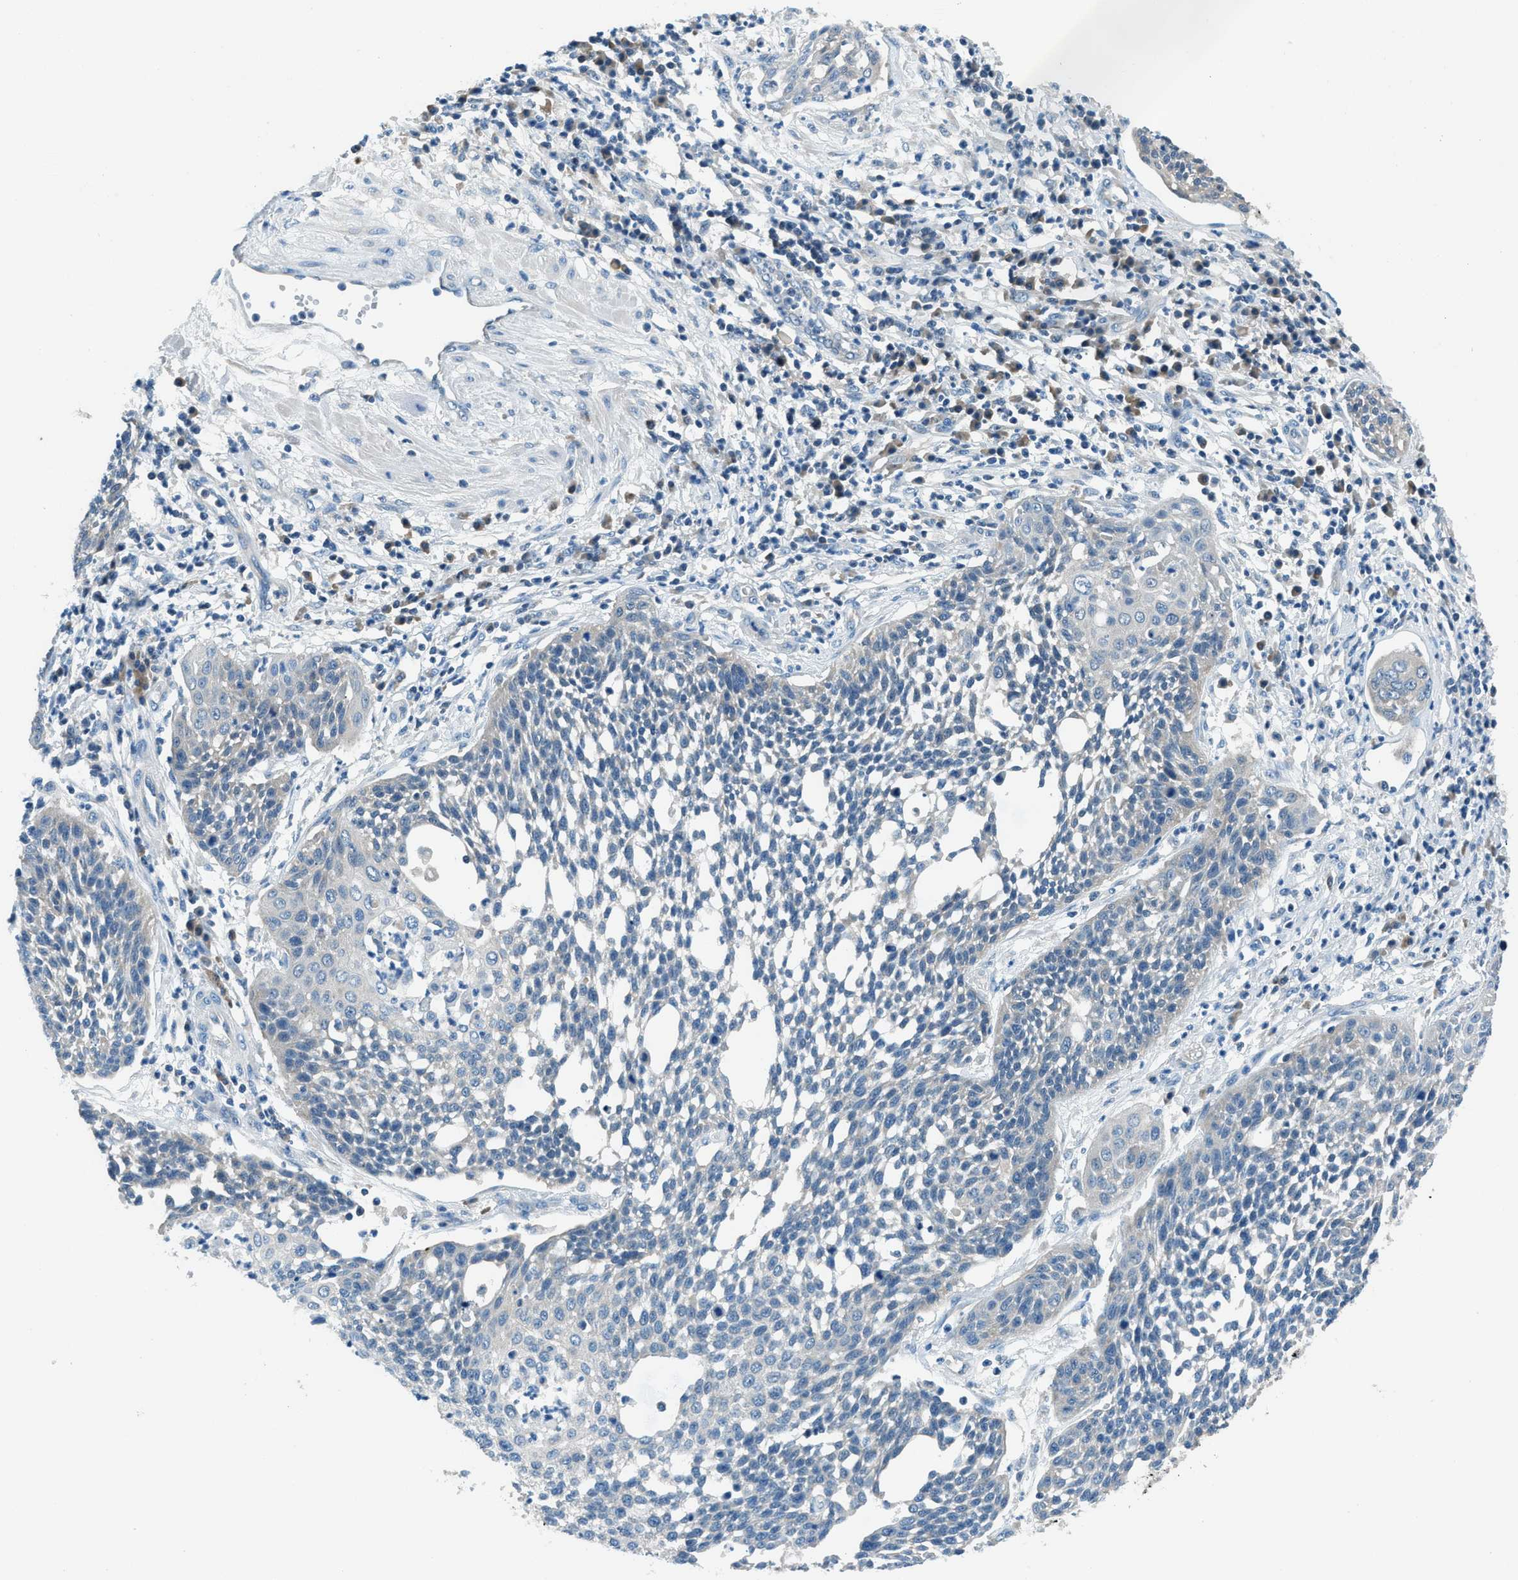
{"staining": {"intensity": "negative", "quantity": "none", "location": "none"}, "tissue": "cervical cancer", "cell_type": "Tumor cells", "image_type": "cancer", "snomed": [{"axis": "morphology", "description": "Squamous cell carcinoma, NOS"}, {"axis": "topography", "description": "Cervix"}], "caption": "Immunohistochemistry micrograph of neoplastic tissue: cervical cancer stained with DAB (3,3'-diaminobenzidine) displays no significant protein expression in tumor cells.", "gene": "ACP1", "patient": {"sex": "female", "age": 34}}